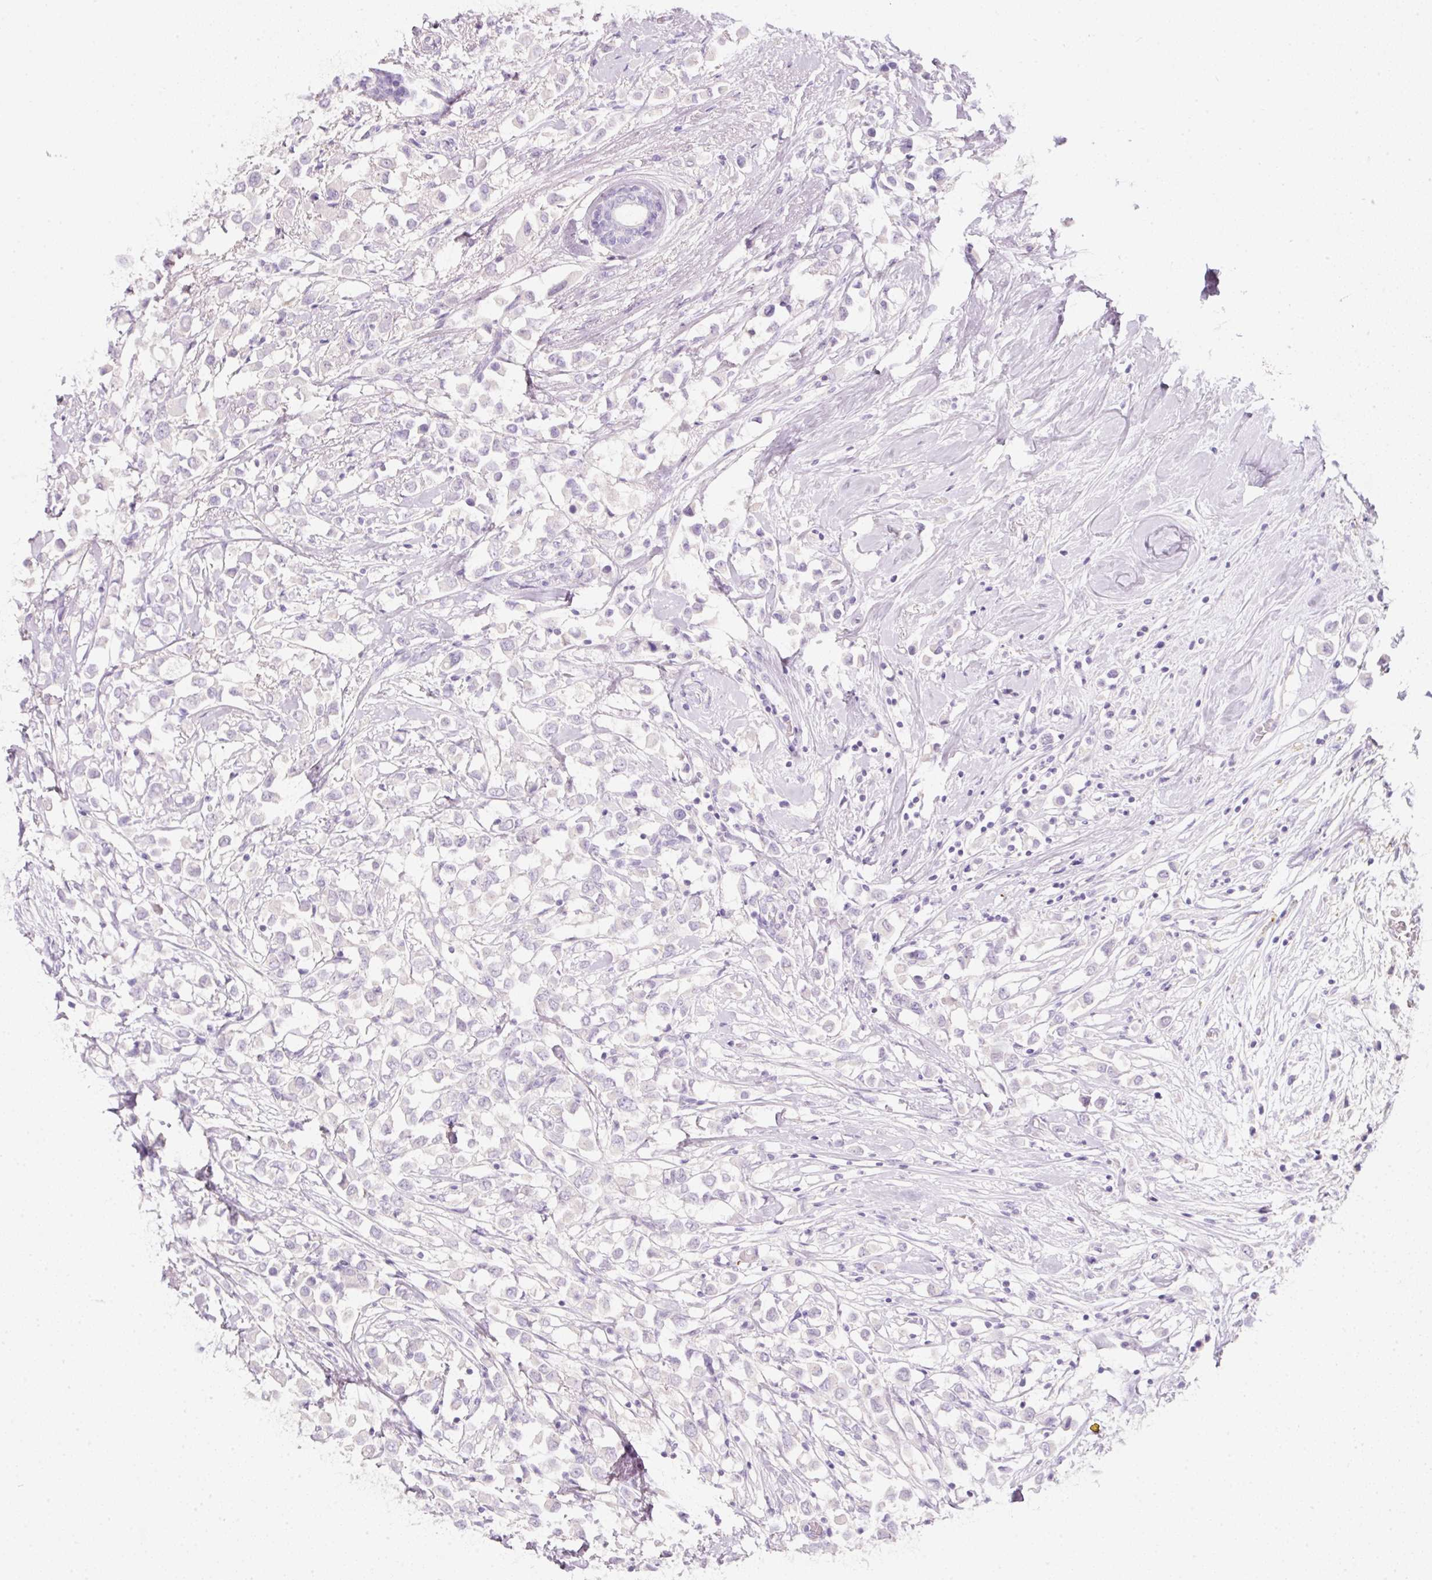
{"staining": {"intensity": "negative", "quantity": "none", "location": "none"}, "tissue": "breast cancer", "cell_type": "Tumor cells", "image_type": "cancer", "snomed": [{"axis": "morphology", "description": "Duct carcinoma"}, {"axis": "topography", "description": "Breast"}], "caption": "This histopathology image is of breast cancer (infiltrating ductal carcinoma) stained with IHC to label a protein in brown with the nuclei are counter-stained blue. There is no staining in tumor cells. (Brightfield microscopy of DAB immunohistochemistry at high magnification).", "gene": "SLC2A2", "patient": {"sex": "female", "age": 61}}